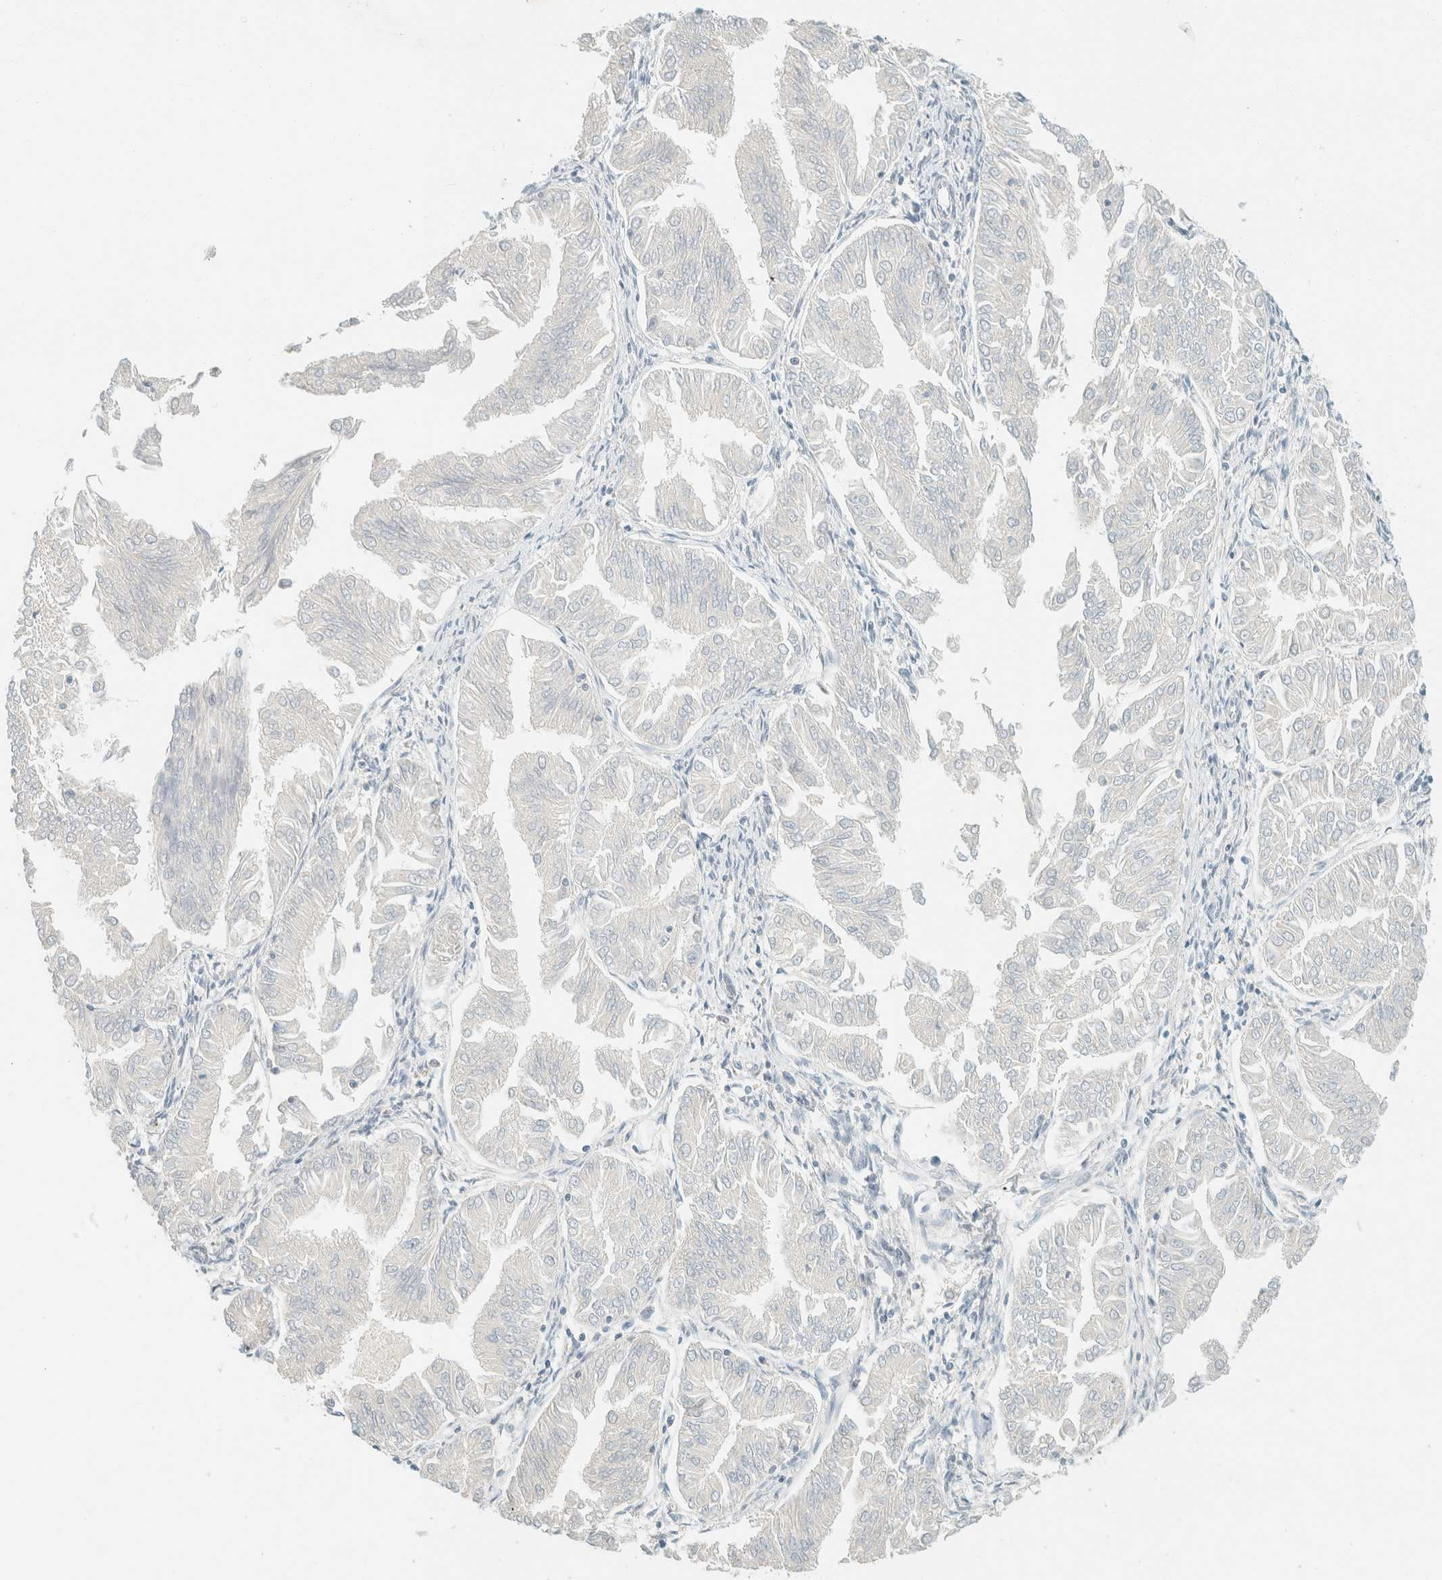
{"staining": {"intensity": "negative", "quantity": "none", "location": "none"}, "tissue": "endometrial cancer", "cell_type": "Tumor cells", "image_type": "cancer", "snomed": [{"axis": "morphology", "description": "Adenocarcinoma, NOS"}, {"axis": "topography", "description": "Endometrium"}], "caption": "There is no significant expression in tumor cells of endometrial cancer.", "gene": "GPA33", "patient": {"sex": "female", "age": 53}}